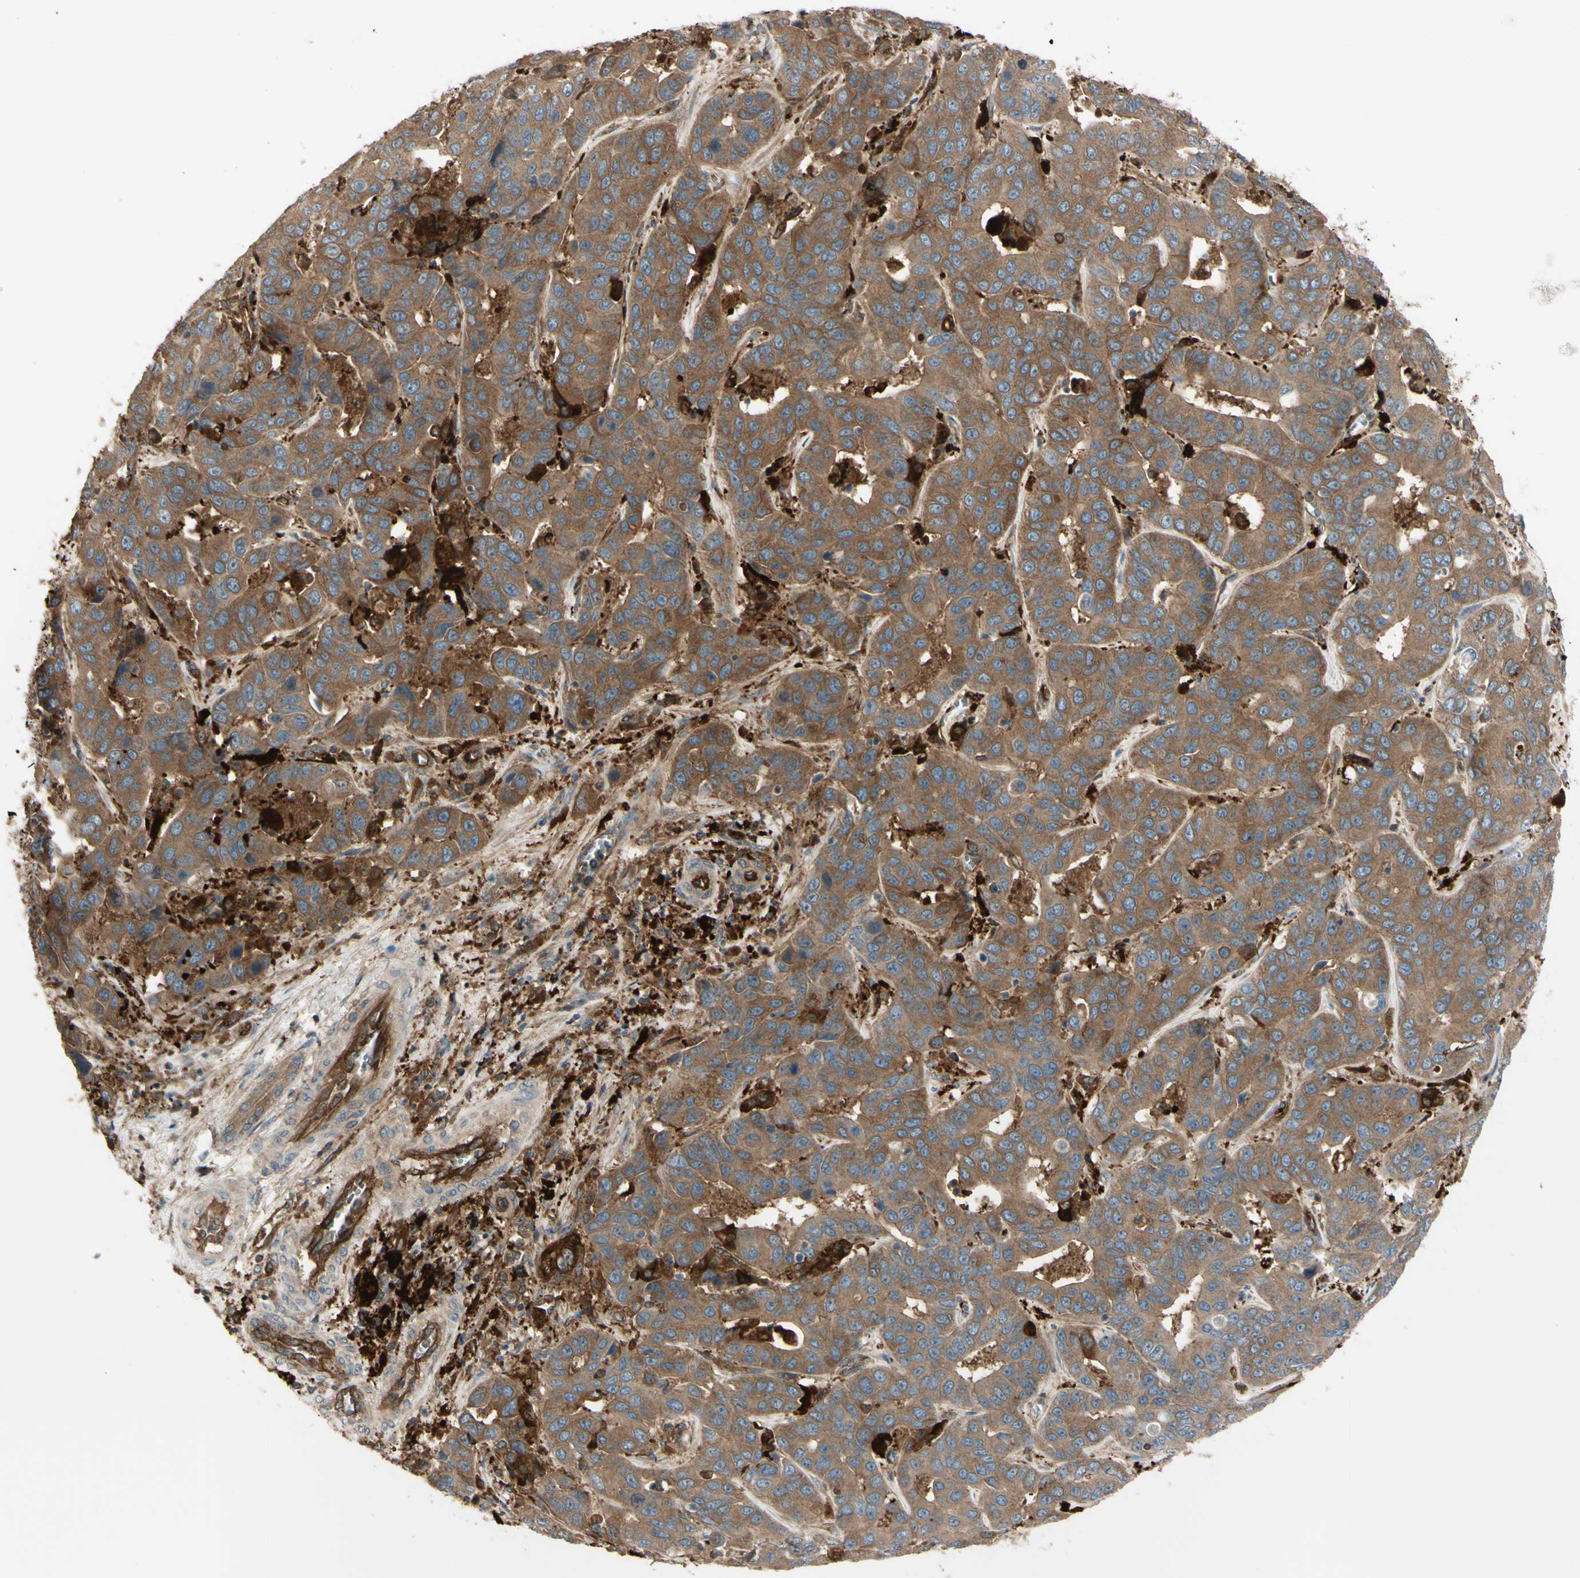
{"staining": {"intensity": "moderate", "quantity": ">75%", "location": "cytoplasmic/membranous"}, "tissue": "liver cancer", "cell_type": "Tumor cells", "image_type": "cancer", "snomed": [{"axis": "morphology", "description": "Cholangiocarcinoma"}, {"axis": "topography", "description": "Liver"}], "caption": "Cholangiocarcinoma (liver) tissue demonstrates moderate cytoplasmic/membranous positivity in about >75% of tumor cells (brown staining indicates protein expression, while blue staining denotes nuclei).", "gene": "PTPN12", "patient": {"sex": "female", "age": 52}}